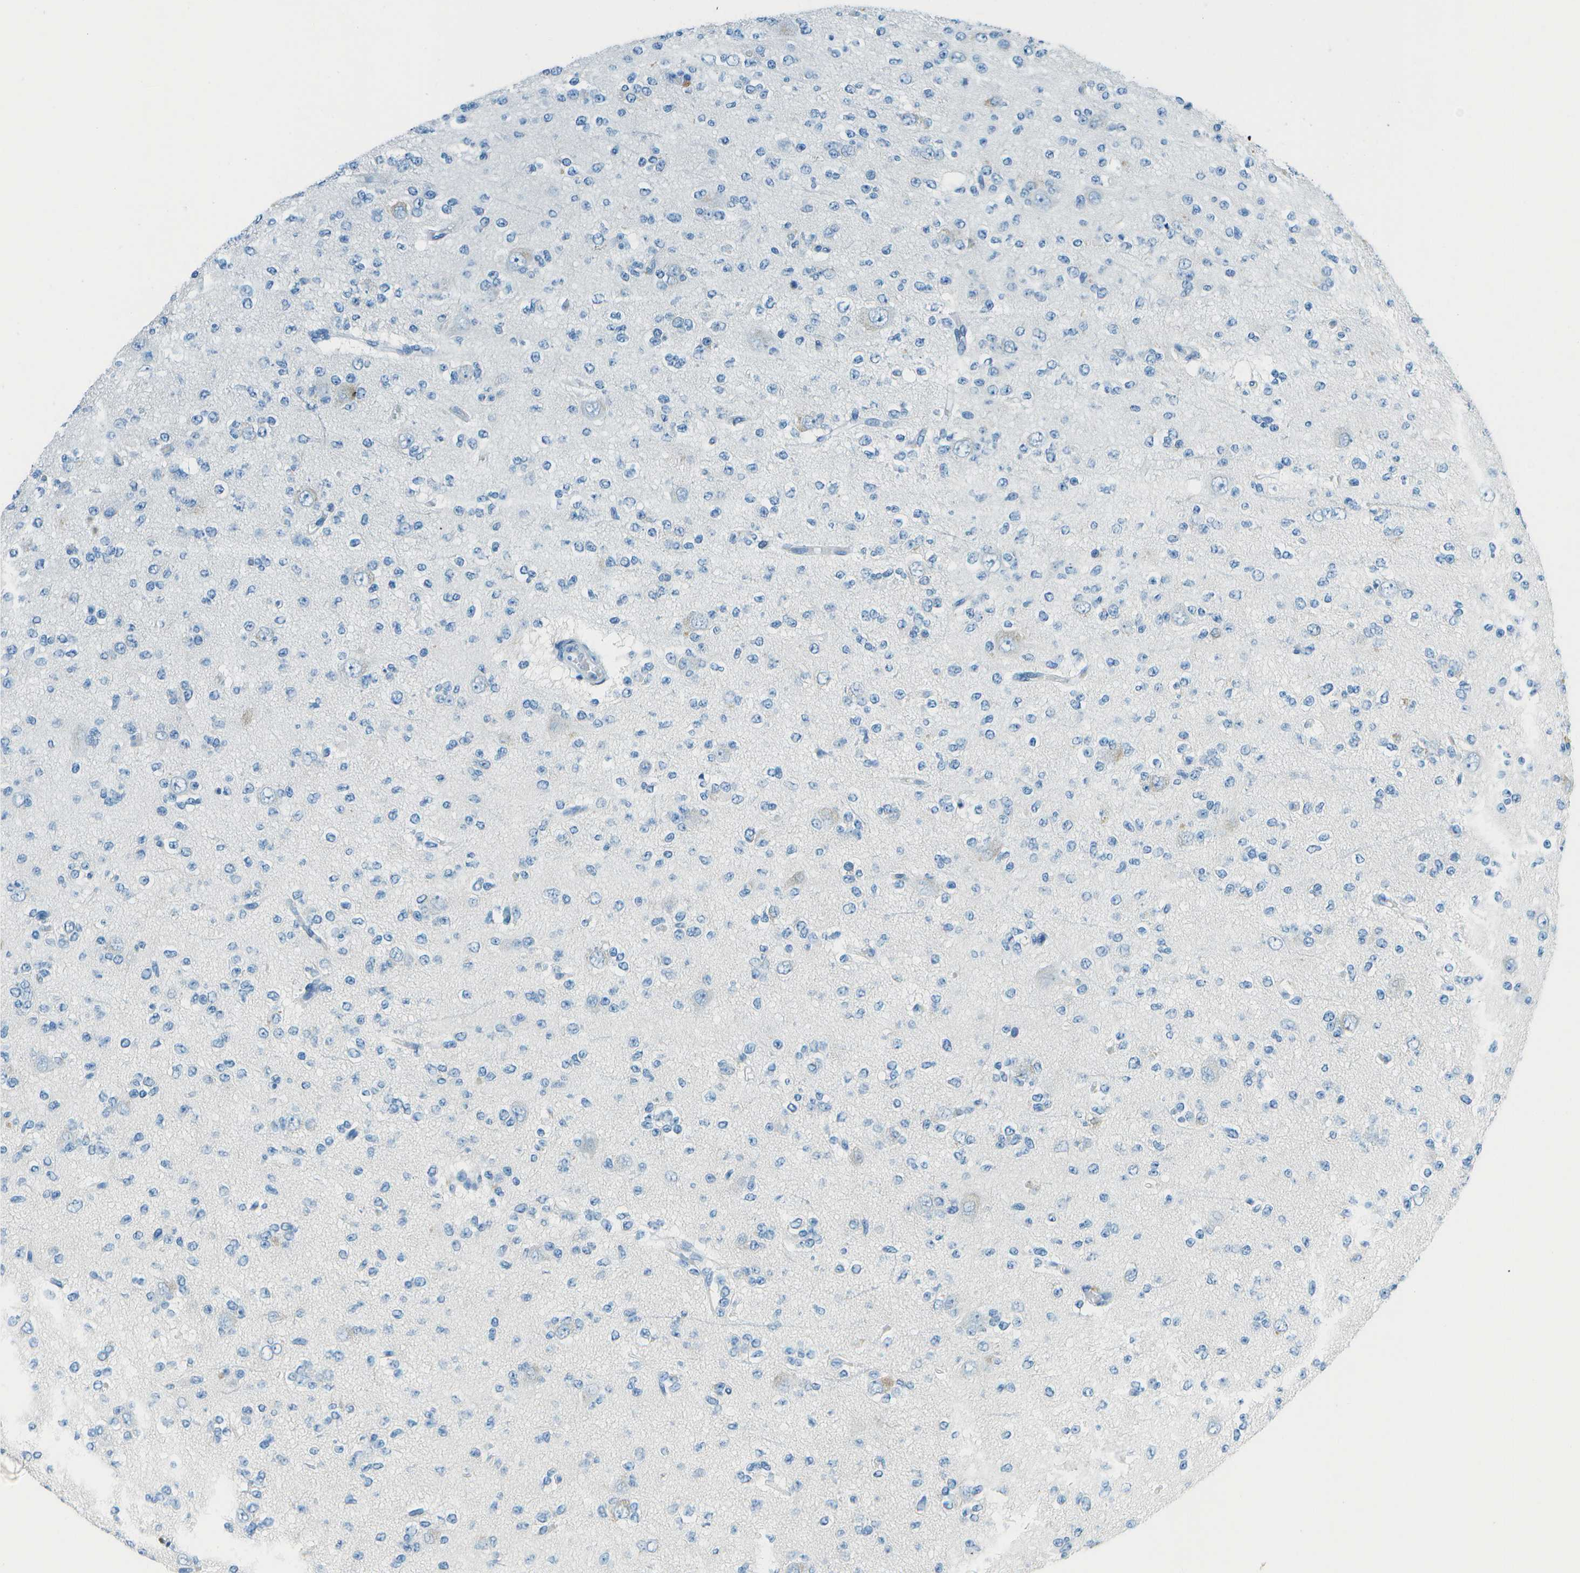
{"staining": {"intensity": "negative", "quantity": "none", "location": "none"}, "tissue": "glioma", "cell_type": "Tumor cells", "image_type": "cancer", "snomed": [{"axis": "morphology", "description": "Glioma, malignant, Low grade"}, {"axis": "topography", "description": "Brain"}], "caption": "Tumor cells are negative for brown protein staining in glioma.", "gene": "SLC16A10", "patient": {"sex": "male", "age": 38}}